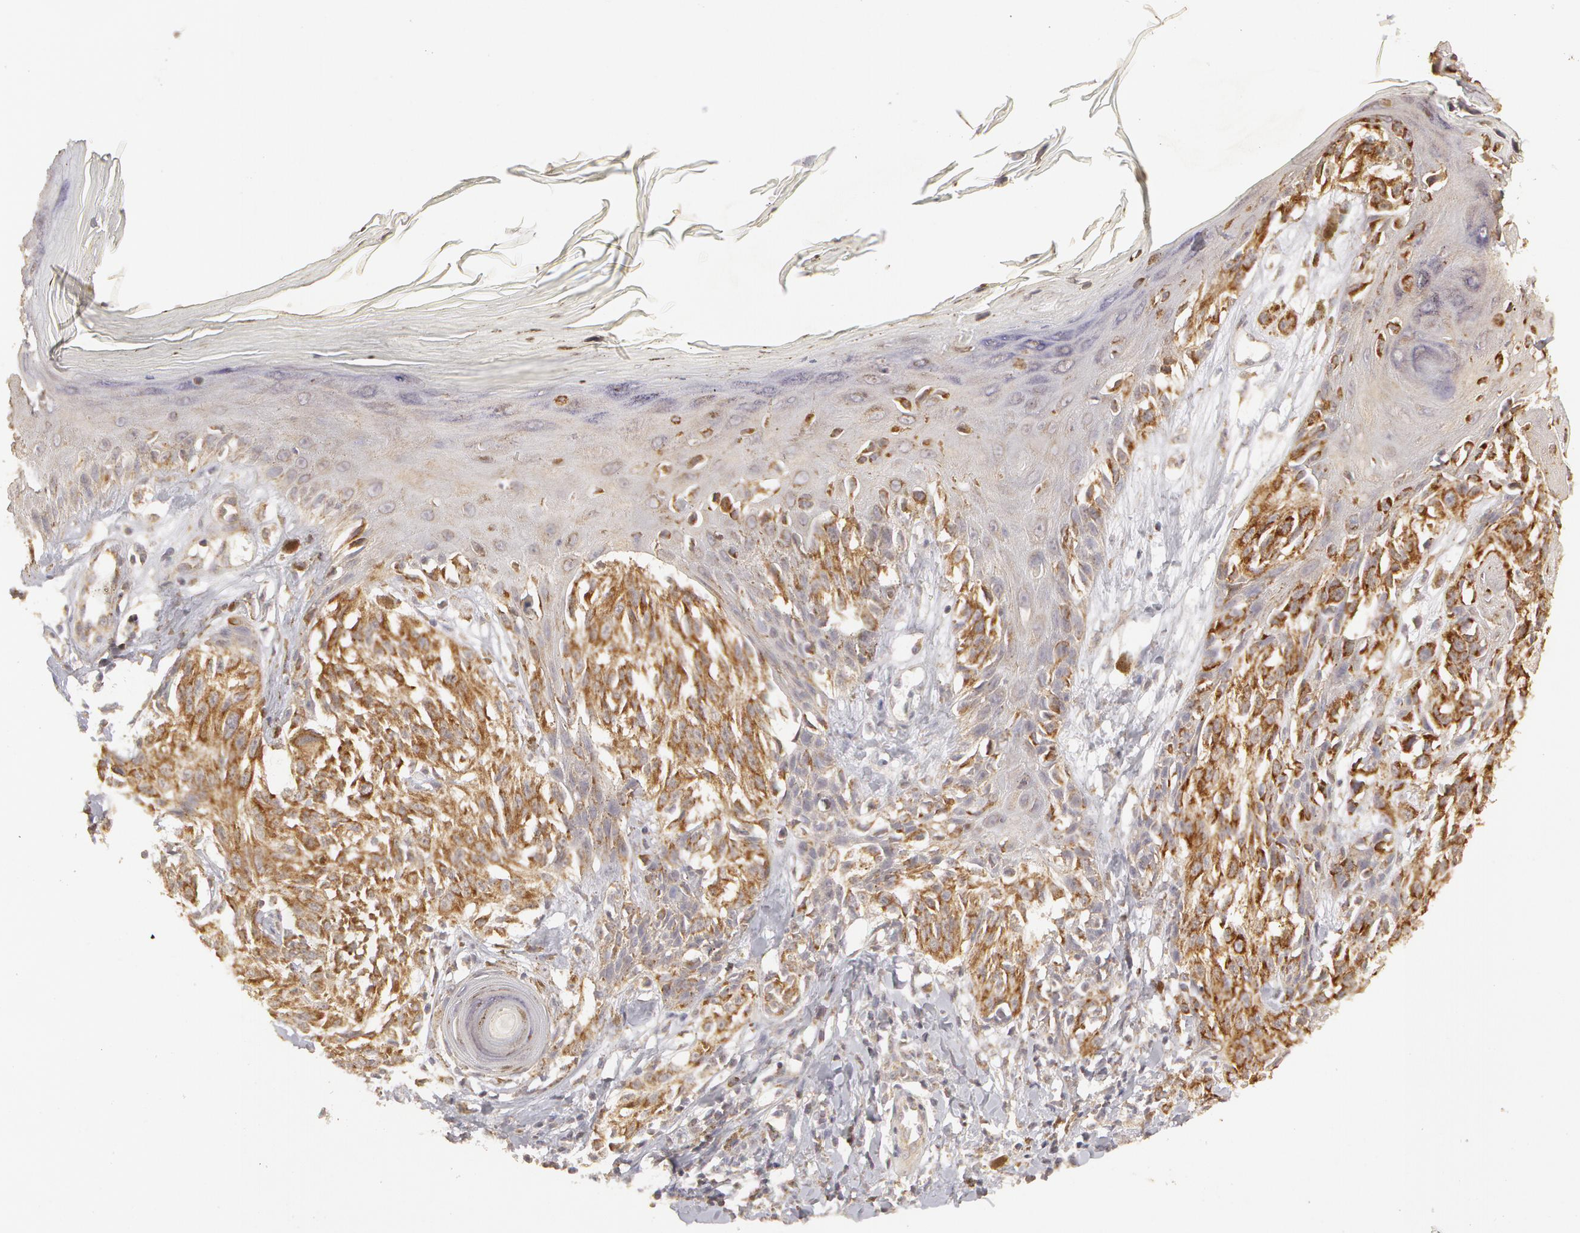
{"staining": {"intensity": "weak", "quantity": "25%-75%", "location": "cytoplasmic/membranous"}, "tissue": "melanoma", "cell_type": "Tumor cells", "image_type": "cancer", "snomed": [{"axis": "morphology", "description": "Malignant melanoma, NOS"}, {"axis": "topography", "description": "Skin"}], "caption": "Immunohistochemistry (IHC) photomicrograph of malignant melanoma stained for a protein (brown), which displays low levels of weak cytoplasmic/membranous expression in about 25%-75% of tumor cells.", "gene": "ADPRH", "patient": {"sex": "female", "age": 77}}